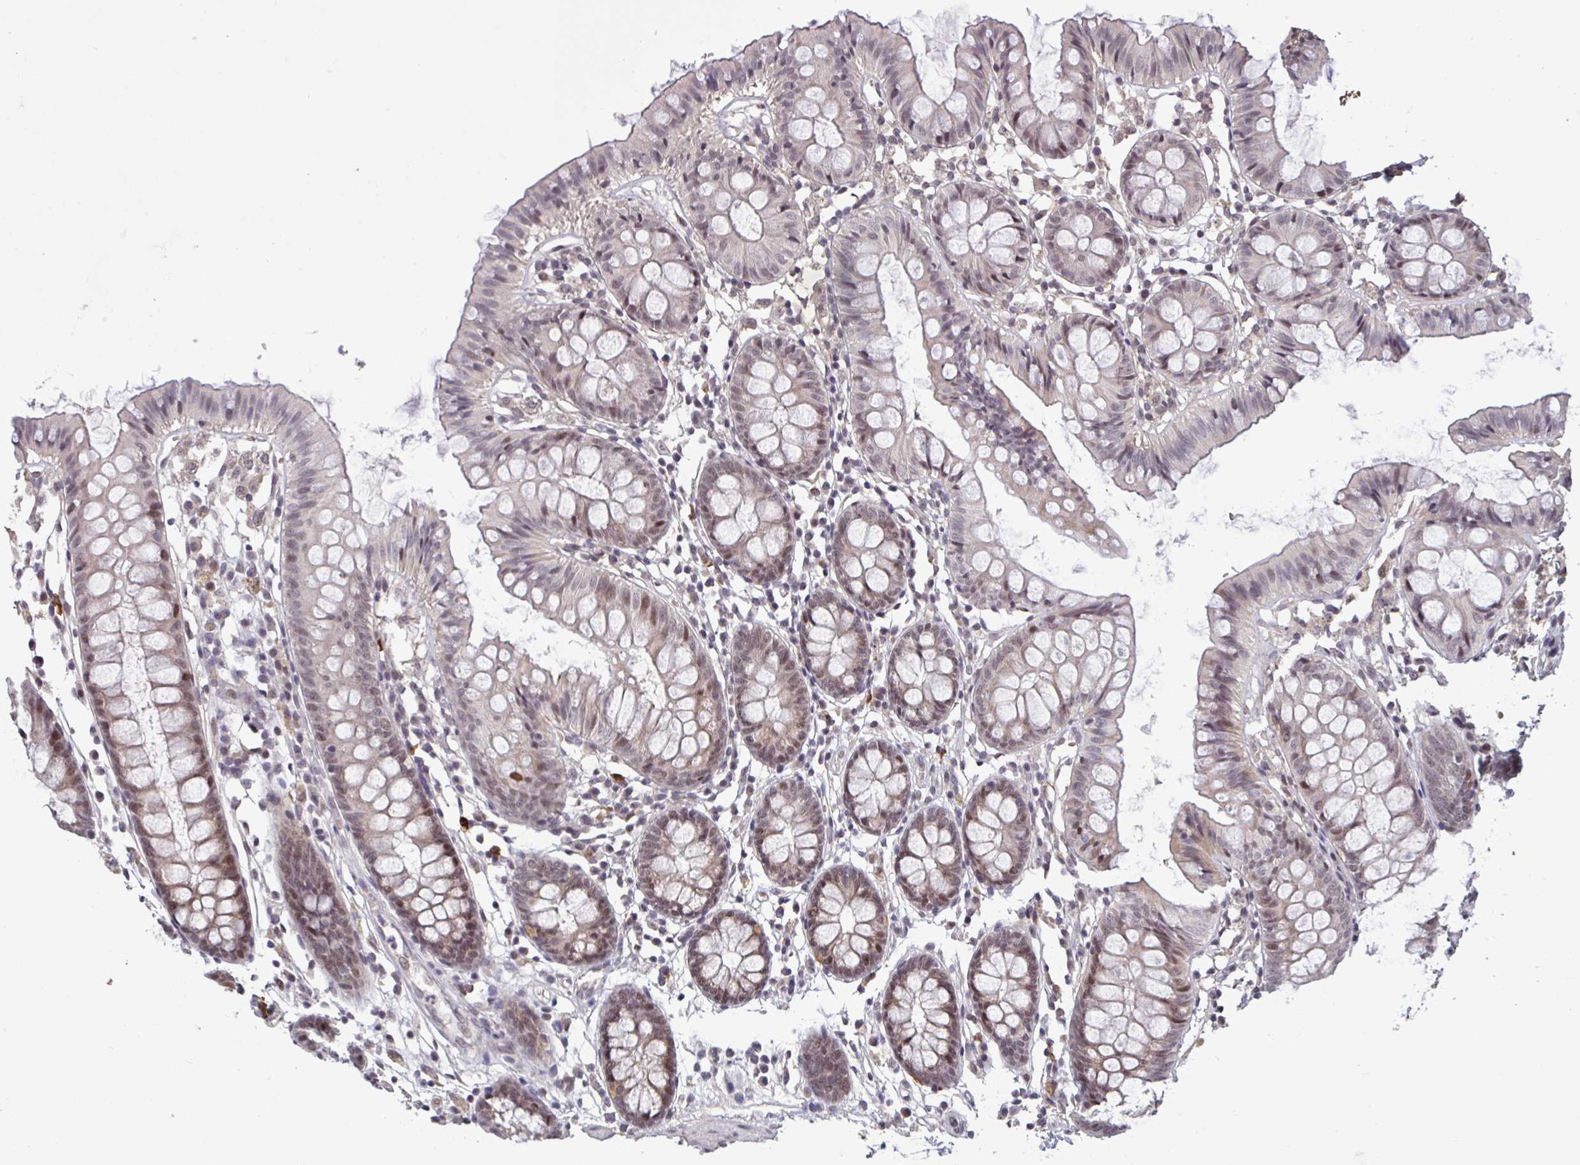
{"staining": {"intensity": "weak", "quantity": "<25%", "location": "nuclear"}, "tissue": "colon", "cell_type": "Endothelial cells", "image_type": "normal", "snomed": [{"axis": "morphology", "description": "Normal tissue, NOS"}, {"axis": "topography", "description": "Colon"}], "caption": "The IHC histopathology image has no significant positivity in endothelial cells of colon. (Brightfield microscopy of DAB (3,3'-diaminobenzidine) immunohistochemistry at high magnification).", "gene": "ZNF414", "patient": {"sex": "female", "age": 84}}